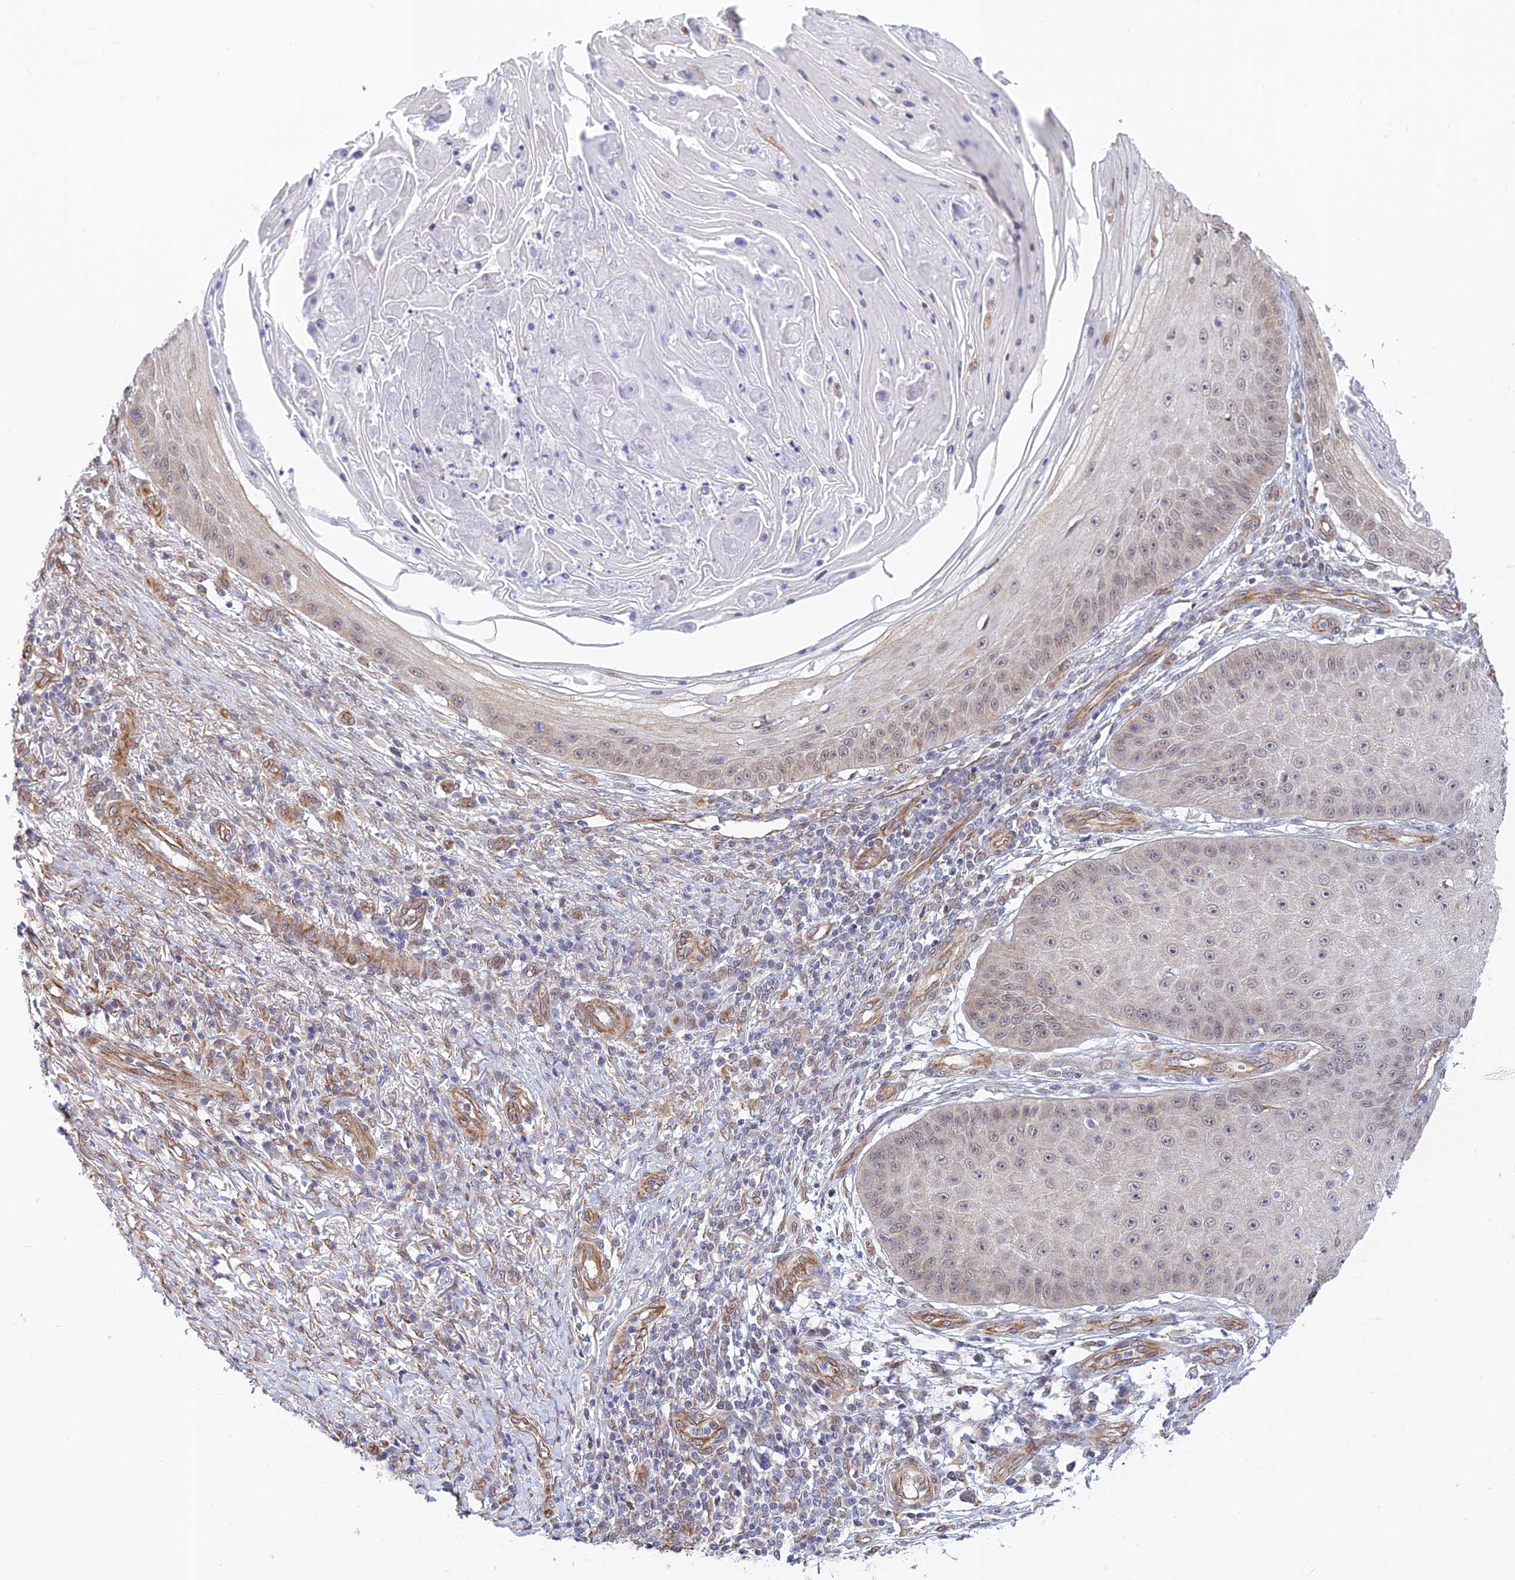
{"staining": {"intensity": "weak", "quantity": "<25%", "location": "cytoplasmic/membranous"}, "tissue": "skin cancer", "cell_type": "Tumor cells", "image_type": "cancer", "snomed": [{"axis": "morphology", "description": "Squamous cell carcinoma, NOS"}, {"axis": "topography", "description": "Skin"}], "caption": "The IHC histopathology image has no significant staining in tumor cells of skin cancer (squamous cell carcinoma) tissue. (DAB (3,3'-diaminobenzidine) immunohistochemistry visualized using brightfield microscopy, high magnification).", "gene": "PAGR1", "patient": {"sex": "male", "age": 70}}